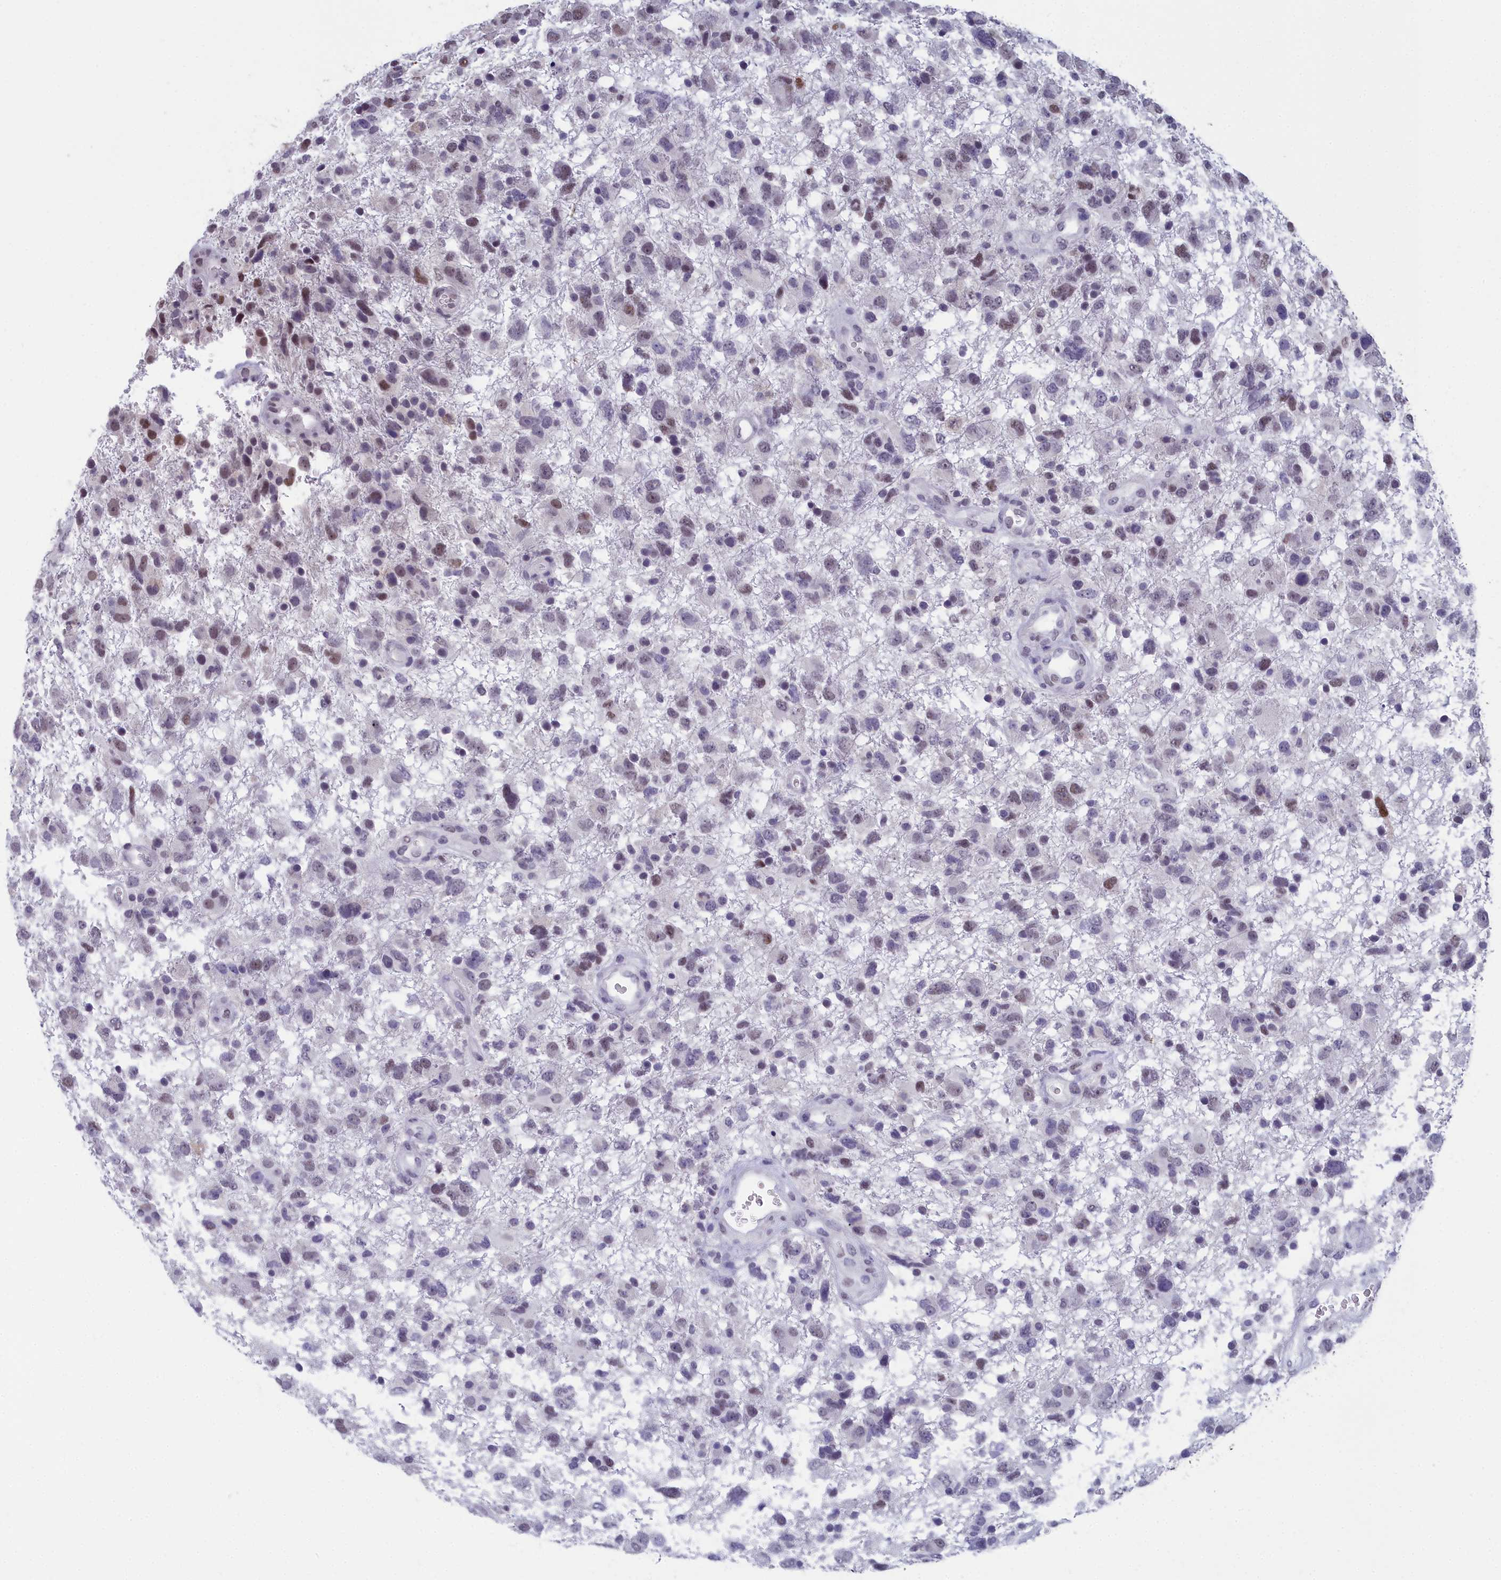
{"staining": {"intensity": "moderate", "quantity": "<25%", "location": "nuclear"}, "tissue": "glioma", "cell_type": "Tumor cells", "image_type": "cancer", "snomed": [{"axis": "morphology", "description": "Glioma, malignant, High grade"}, {"axis": "topography", "description": "Brain"}], "caption": "Moderate nuclear positivity for a protein is present in approximately <25% of tumor cells of glioma using immunohistochemistry (IHC).", "gene": "CCDC97", "patient": {"sex": "male", "age": 61}}